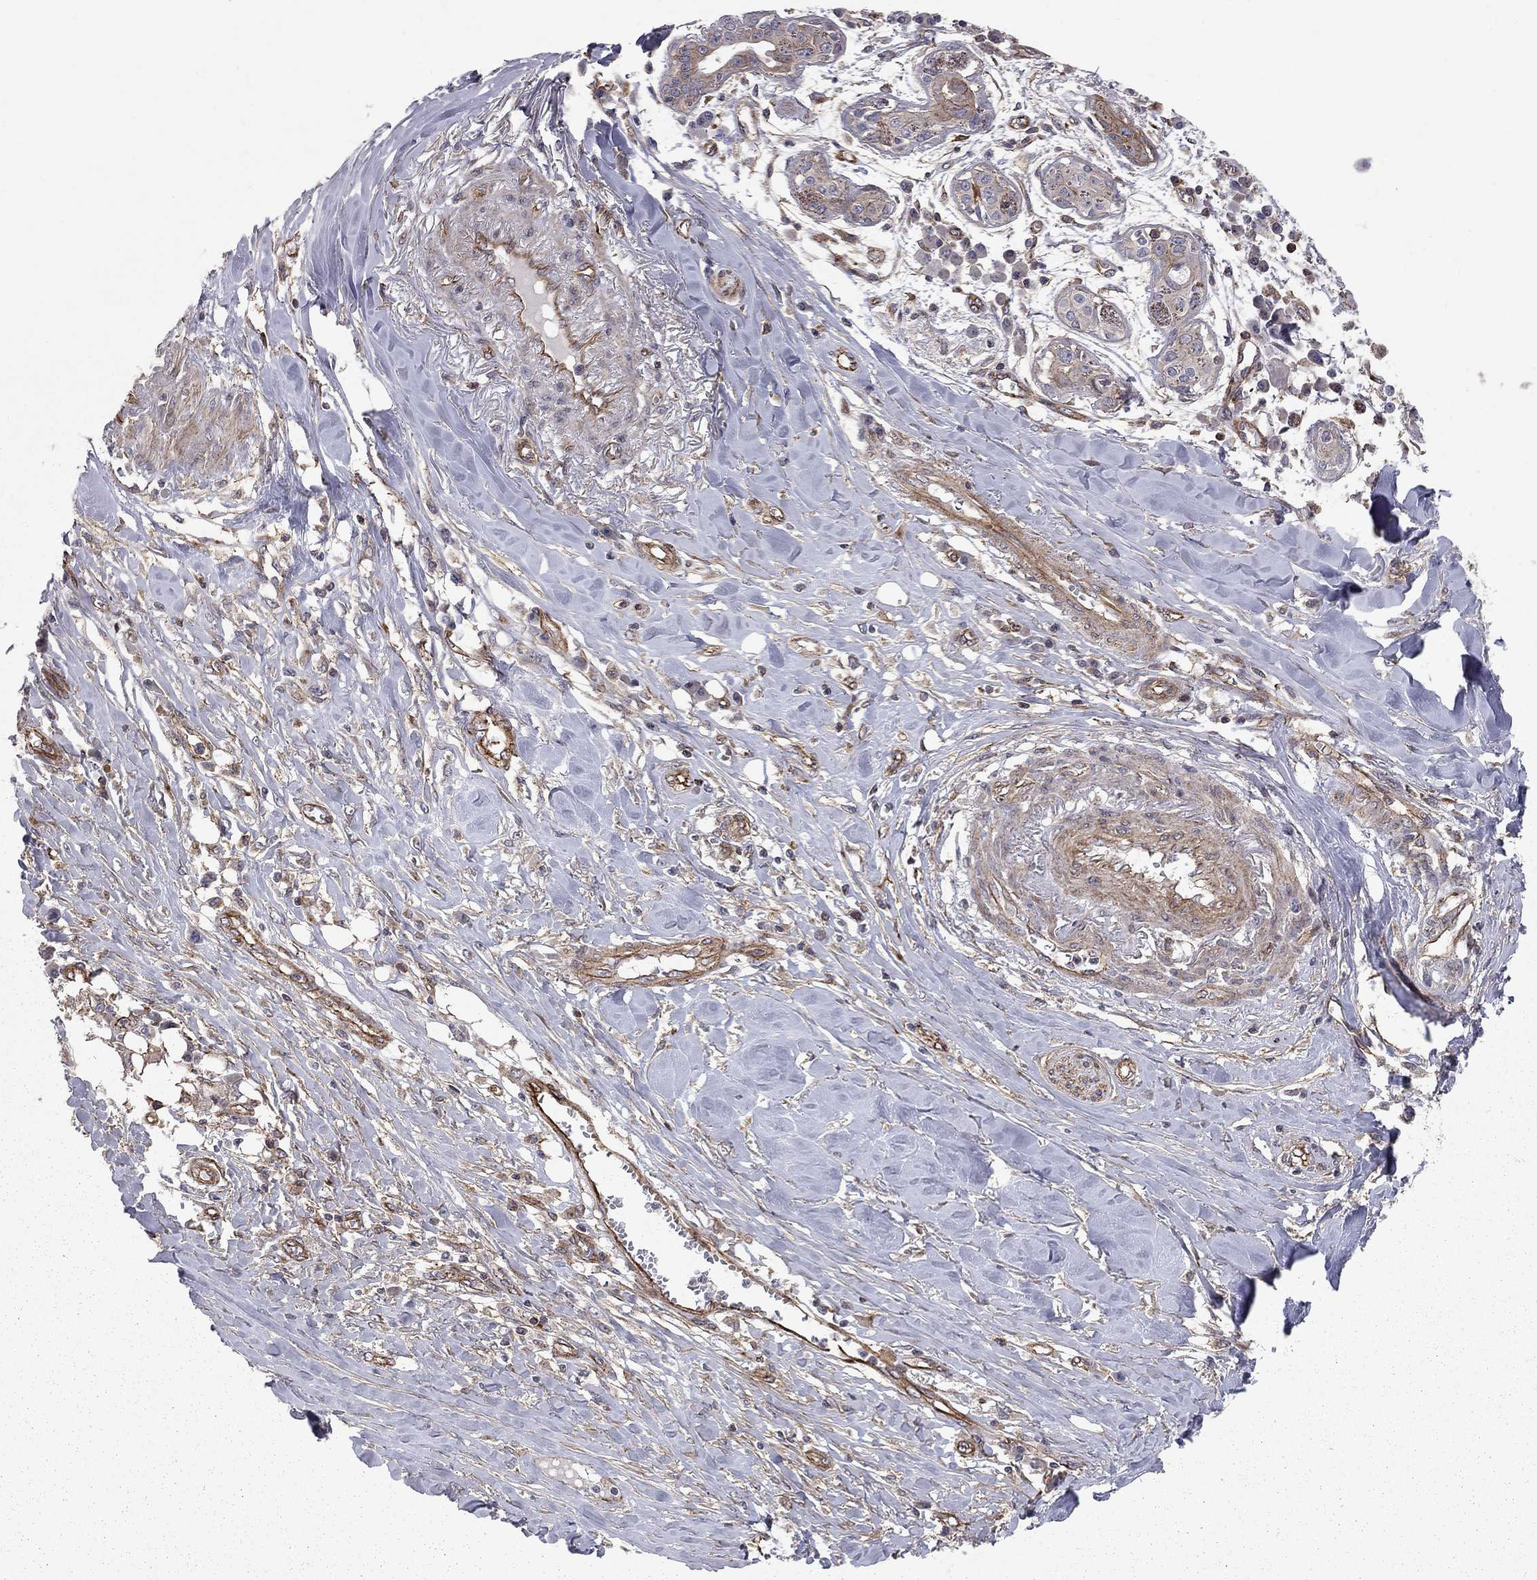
{"staining": {"intensity": "moderate", "quantity": "<25%", "location": "cytoplasmic/membranous"}, "tissue": "skin cancer", "cell_type": "Tumor cells", "image_type": "cancer", "snomed": [{"axis": "morphology", "description": "Squamous cell carcinoma, NOS"}, {"axis": "topography", "description": "Skin"}], "caption": "Immunohistochemistry of skin cancer (squamous cell carcinoma) displays low levels of moderate cytoplasmic/membranous expression in approximately <25% of tumor cells.", "gene": "RASEF", "patient": {"sex": "male", "age": 82}}